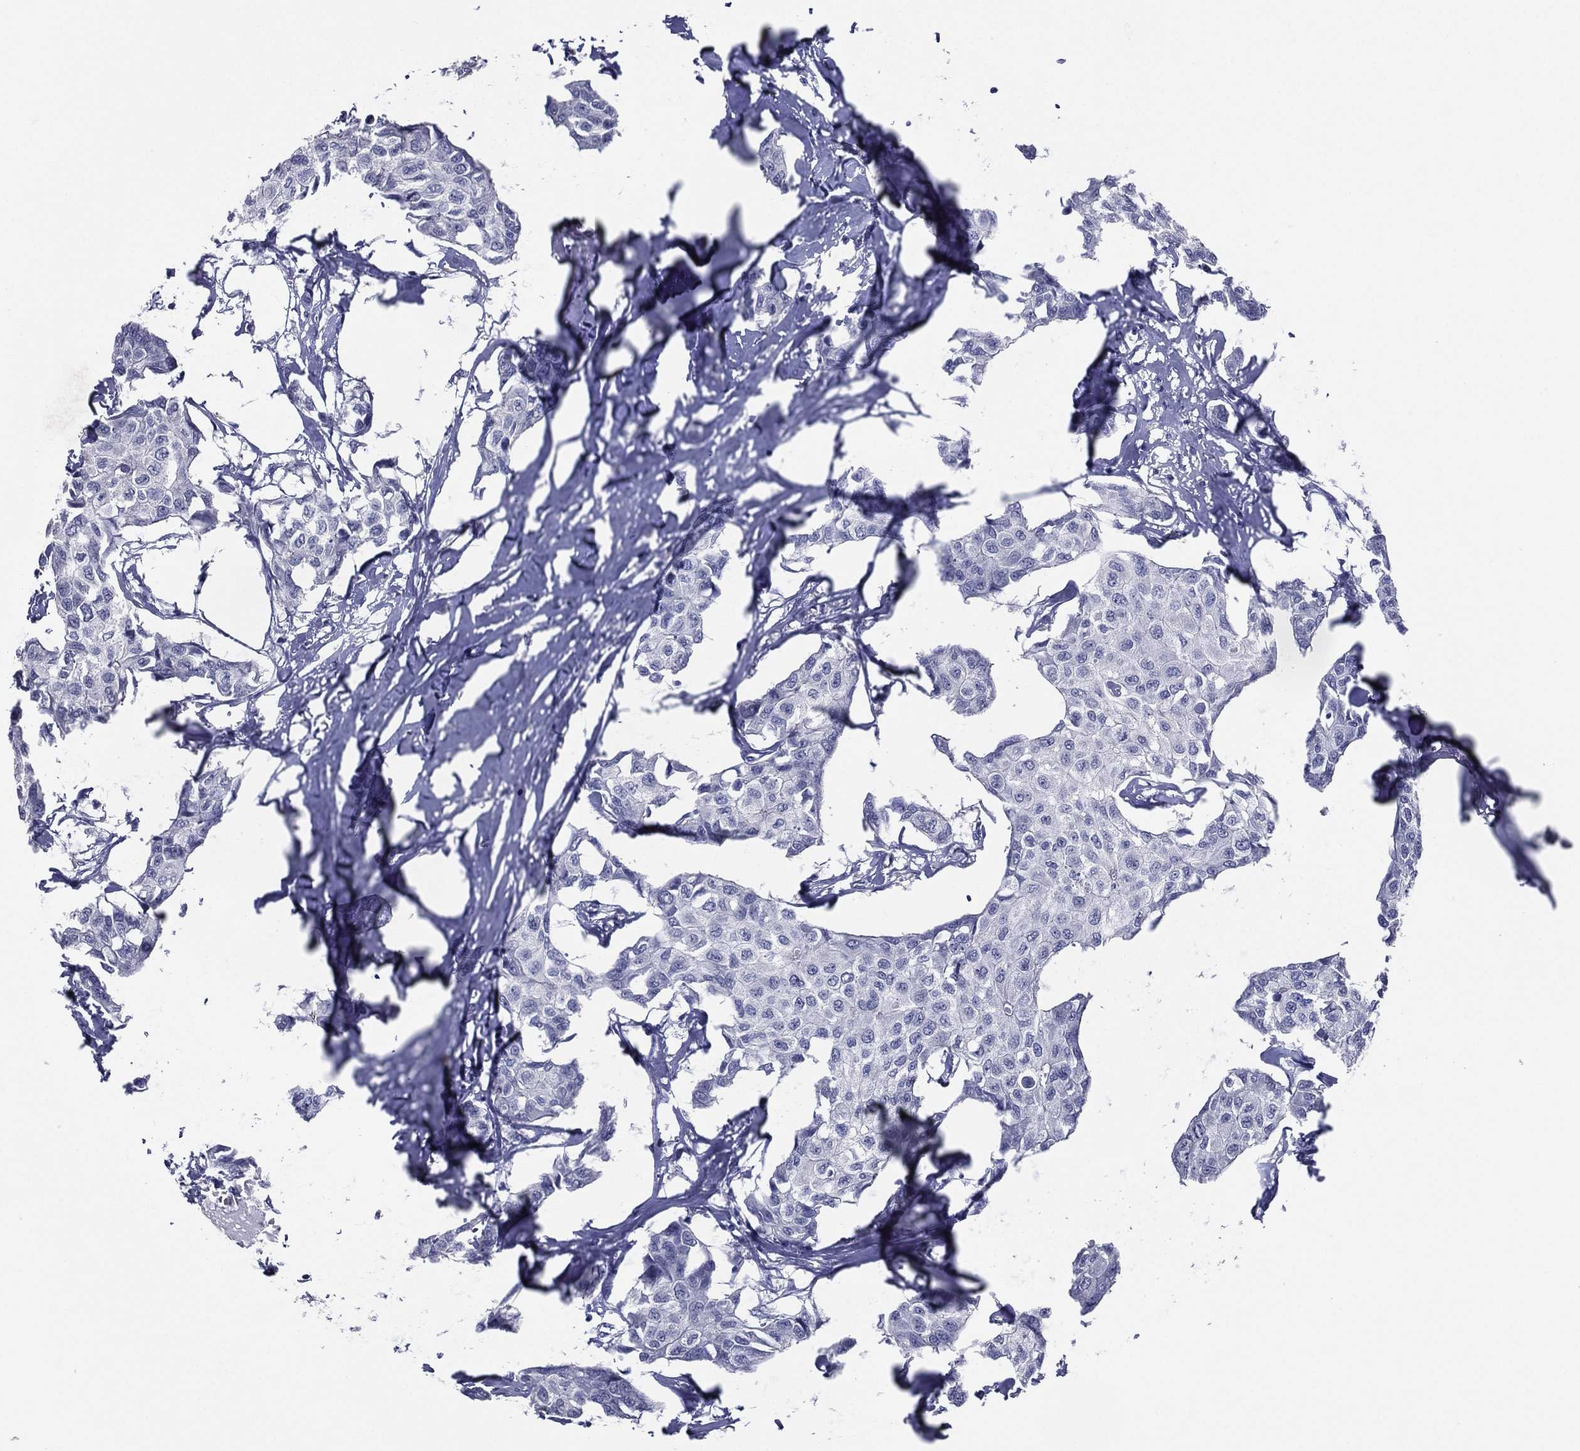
{"staining": {"intensity": "negative", "quantity": "none", "location": "none"}, "tissue": "breast cancer", "cell_type": "Tumor cells", "image_type": "cancer", "snomed": [{"axis": "morphology", "description": "Duct carcinoma"}, {"axis": "topography", "description": "Breast"}], "caption": "High magnification brightfield microscopy of breast cancer stained with DAB (3,3'-diaminobenzidine) (brown) and counterstained with hematoxylin (blue): tumor cells show no significant staining.", "gene": "TFAP2A", "patient": {"sex": "female", "age": 80}}